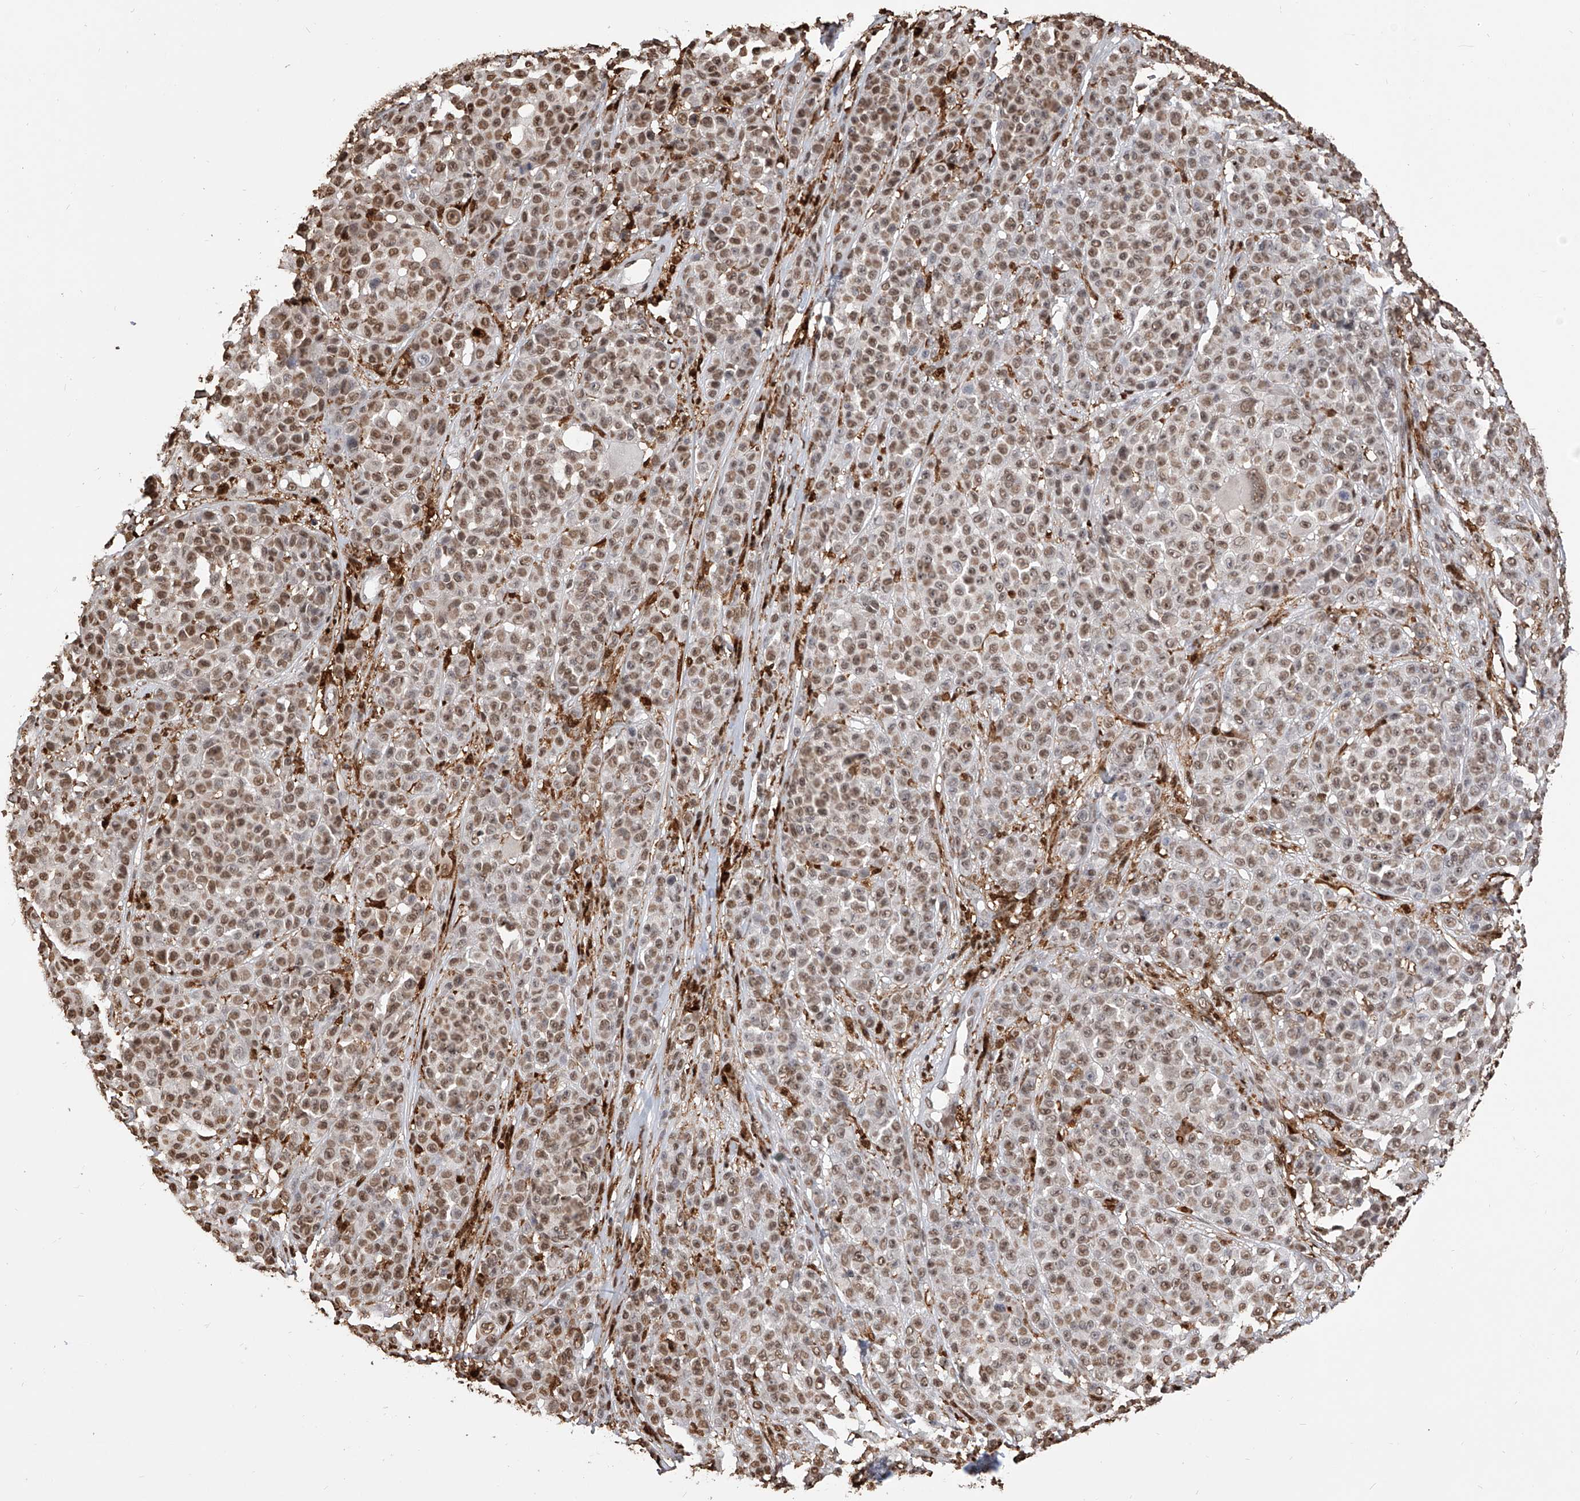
{"staining": {"intensity": "weak", "quantity": "25%-75%", "location": "nuclear"}, "tissue": "melanoma", "cell_type": "Tumor cells", "image_type": "cancer", "snomed": [{"axis": "morphology", "description": "Malignant melanoma, NOS"}, {"axis": "topography", "description": "Skin"}], "caption": "IHC histopathology image of malignant melanoma stained for a protein (brown), which demonstrates low levels of weak nuclear positivity in about 25%-75% of tumor cells.", "gene": "CFAP410", "patient": {"sex": "female", "age": 94}}